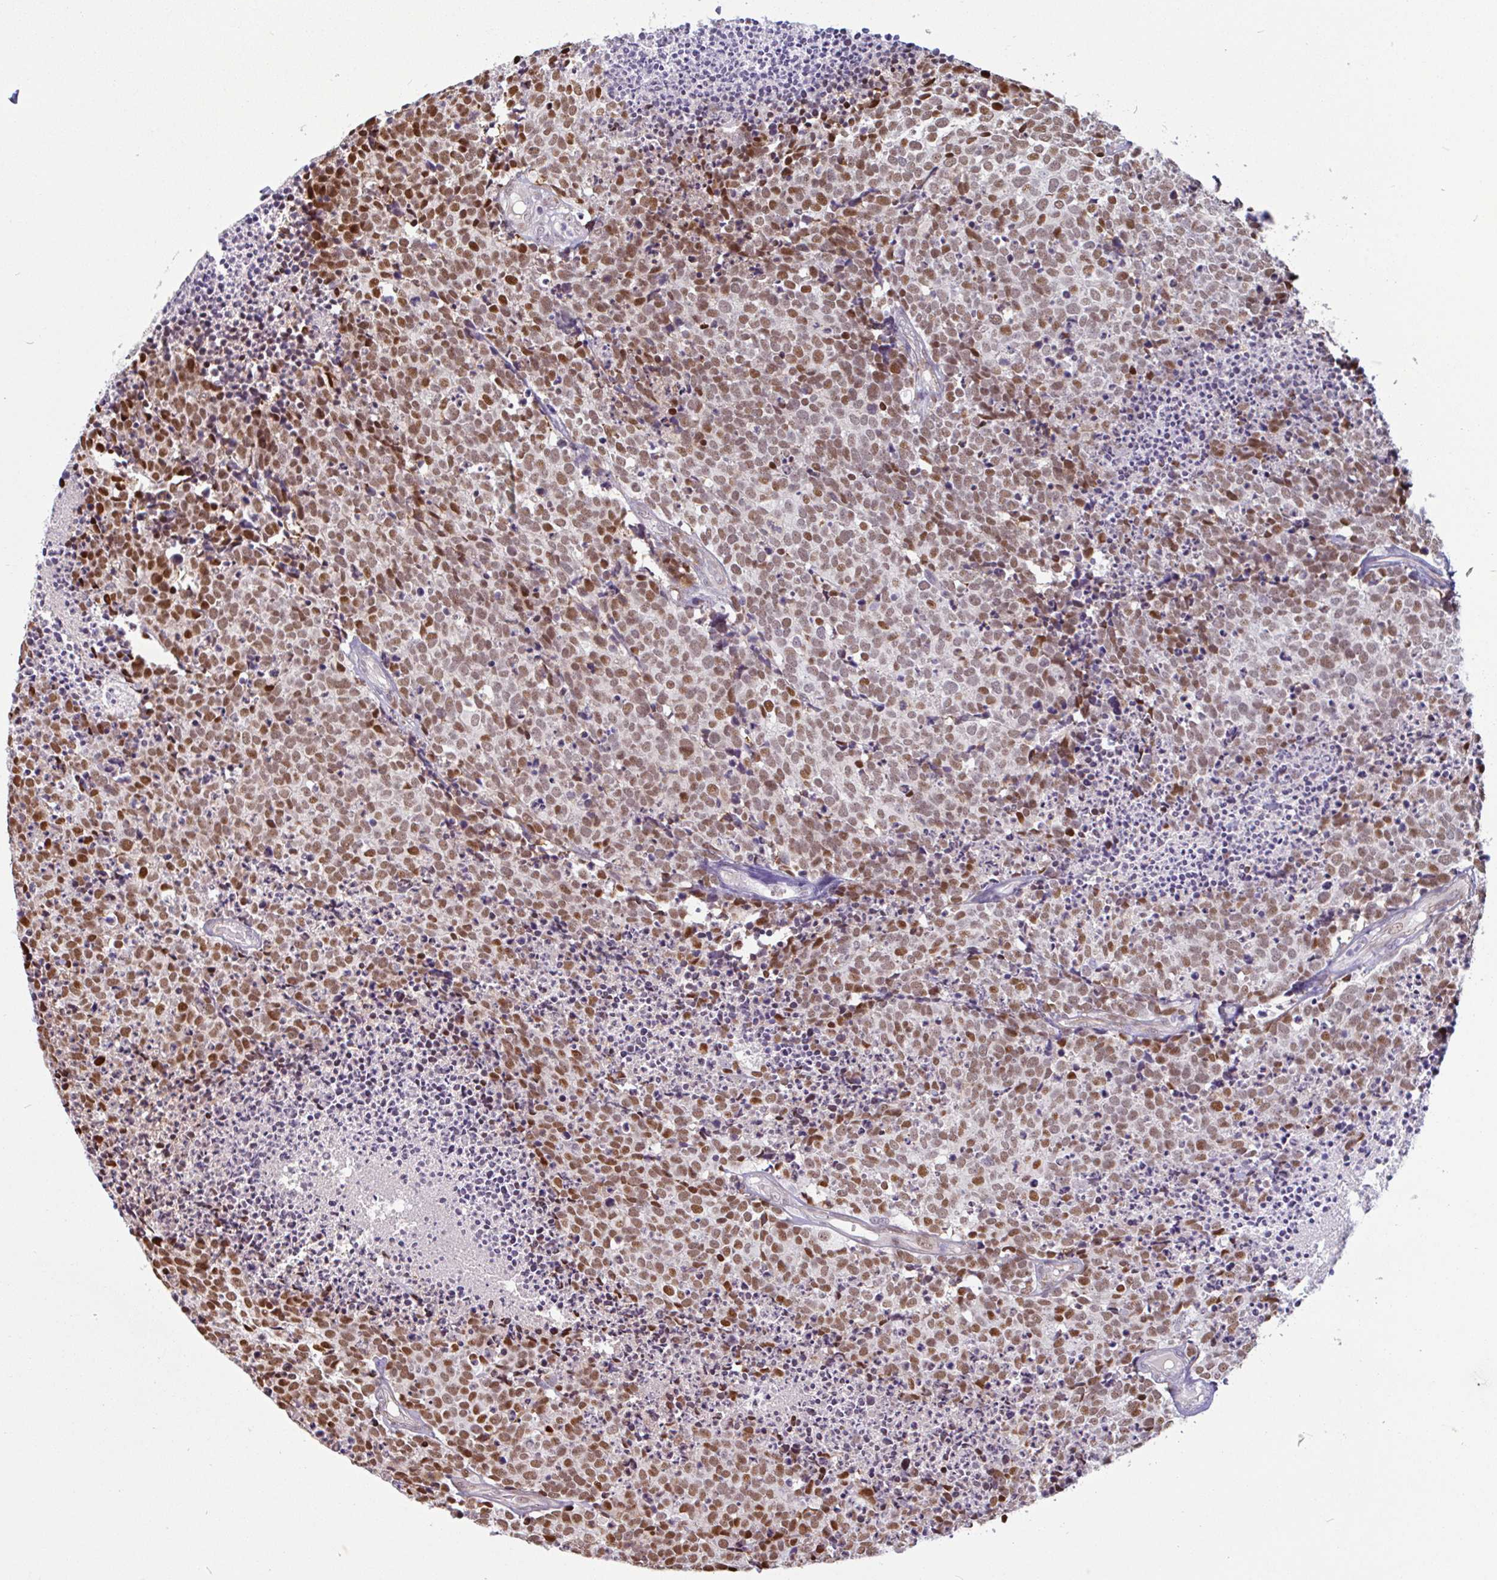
{"staining": {"intensity": "moderate", "quantity": ">75%", "location": "nuclear"}, "tissue": "carcinoid", "cell_type": "Tumor cells", "image_type": "cancer", "snomed": [{"axis": "morphology", "description": "Carcinoid, malignant, NOS"}, {"axis": "topography", "description": "Skin"}], "caption": "This image demonstrates immunohistochemistry staining of human carcinoid (malignant), with medium moderate nuclear staining in approximately >75% of tumor cells.", "gene": "TMEM119", "patient": {"sex": "female", "age": 79}}